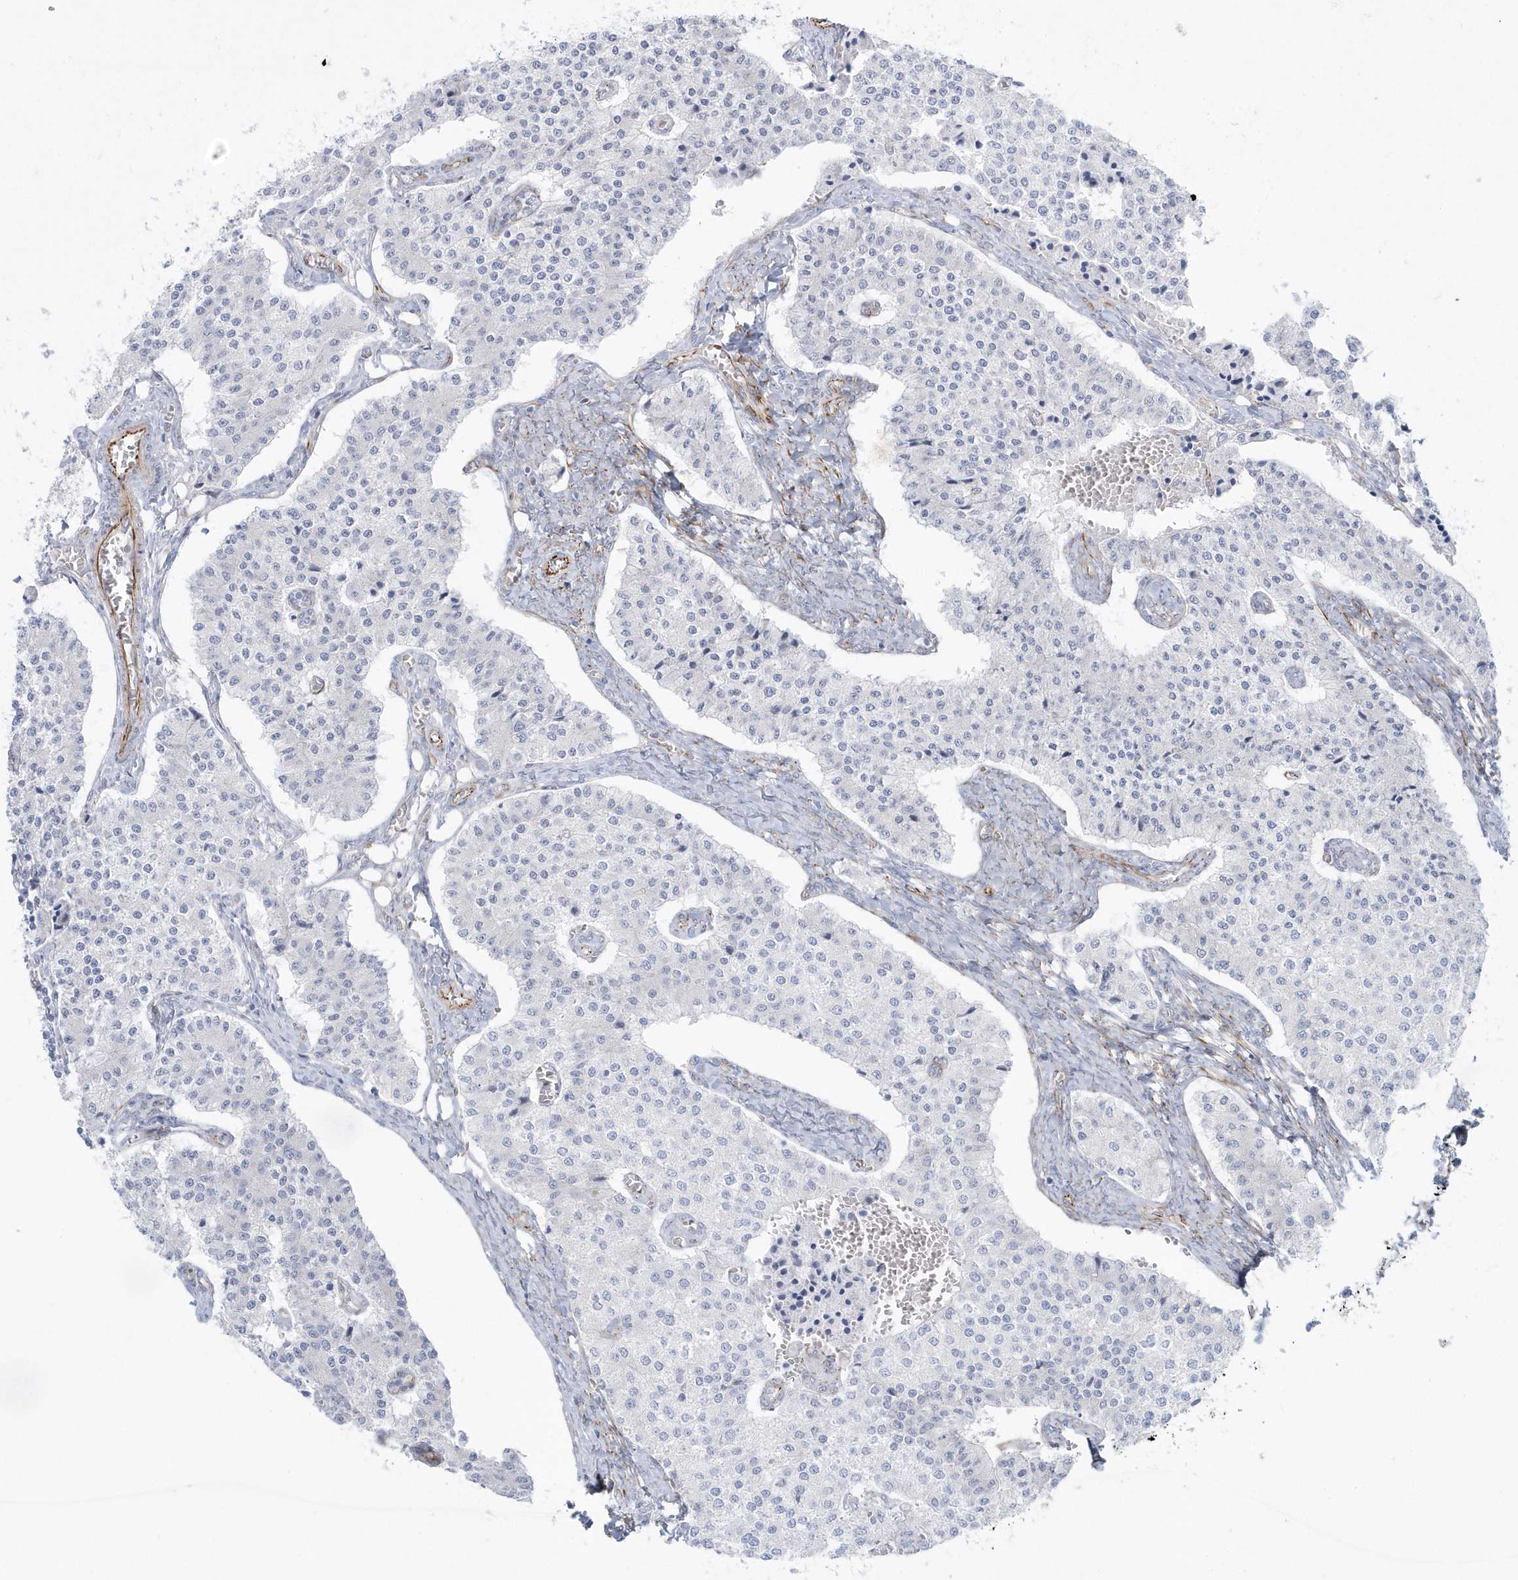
{"staining": {"intensity": "negative", "quantity": "none", "location": "none"}, "tissue": "carcinoid", "cell_type": "Tumor cells", "image_type": "cancer", "snomed": [{"axis": "morphology", "description": "Carcinoid, malignant, NOS"}, {"axis": "topography", "description": "Colon"}], "caption": "Tumor cells are negative for brown protein staining in malignant carcinoid.", "gene": "PPIL6", "patient": {"sex": "female", "age": 52}}